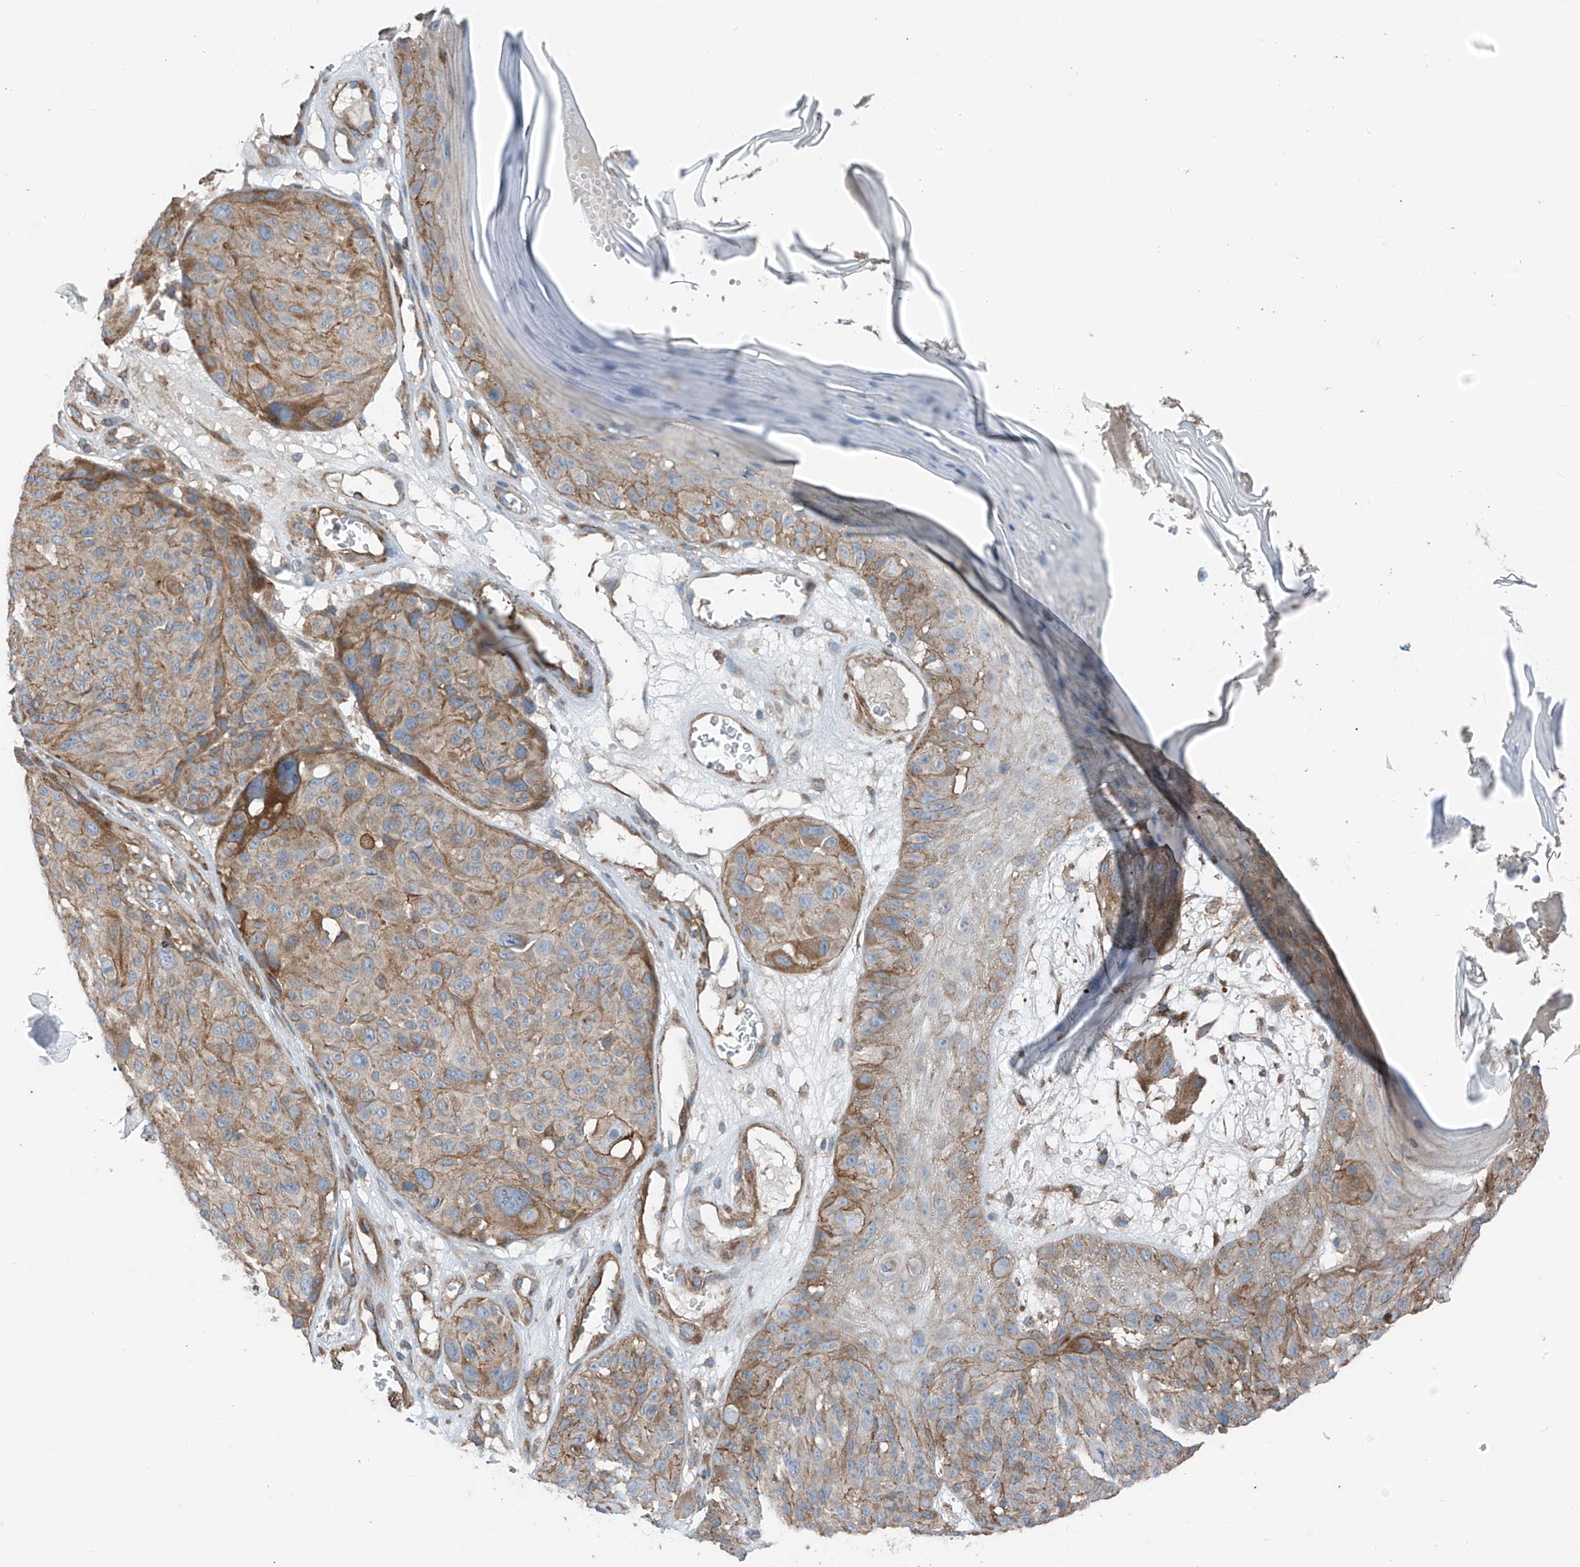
{"staining": {"intensity": "moderate", "quantity": ">75%", "location": "cytoplasmic/membranous"}, "tissue": "melanoma", "cell_type": "Tumor cells", "image_type": "cancer", "snomed": [{"axis": "morphology", "description": "Malignant melanoma, NOS"}, {"axis": "topography", "description": "Skin"}], "caption": "Tumor cells demonstrate moderate cytoplasmic/membranous positivity in about >75% of cells in melanoma.", "gene": "SLC1A5", "patient": {"sex": "male", "age": 83}}